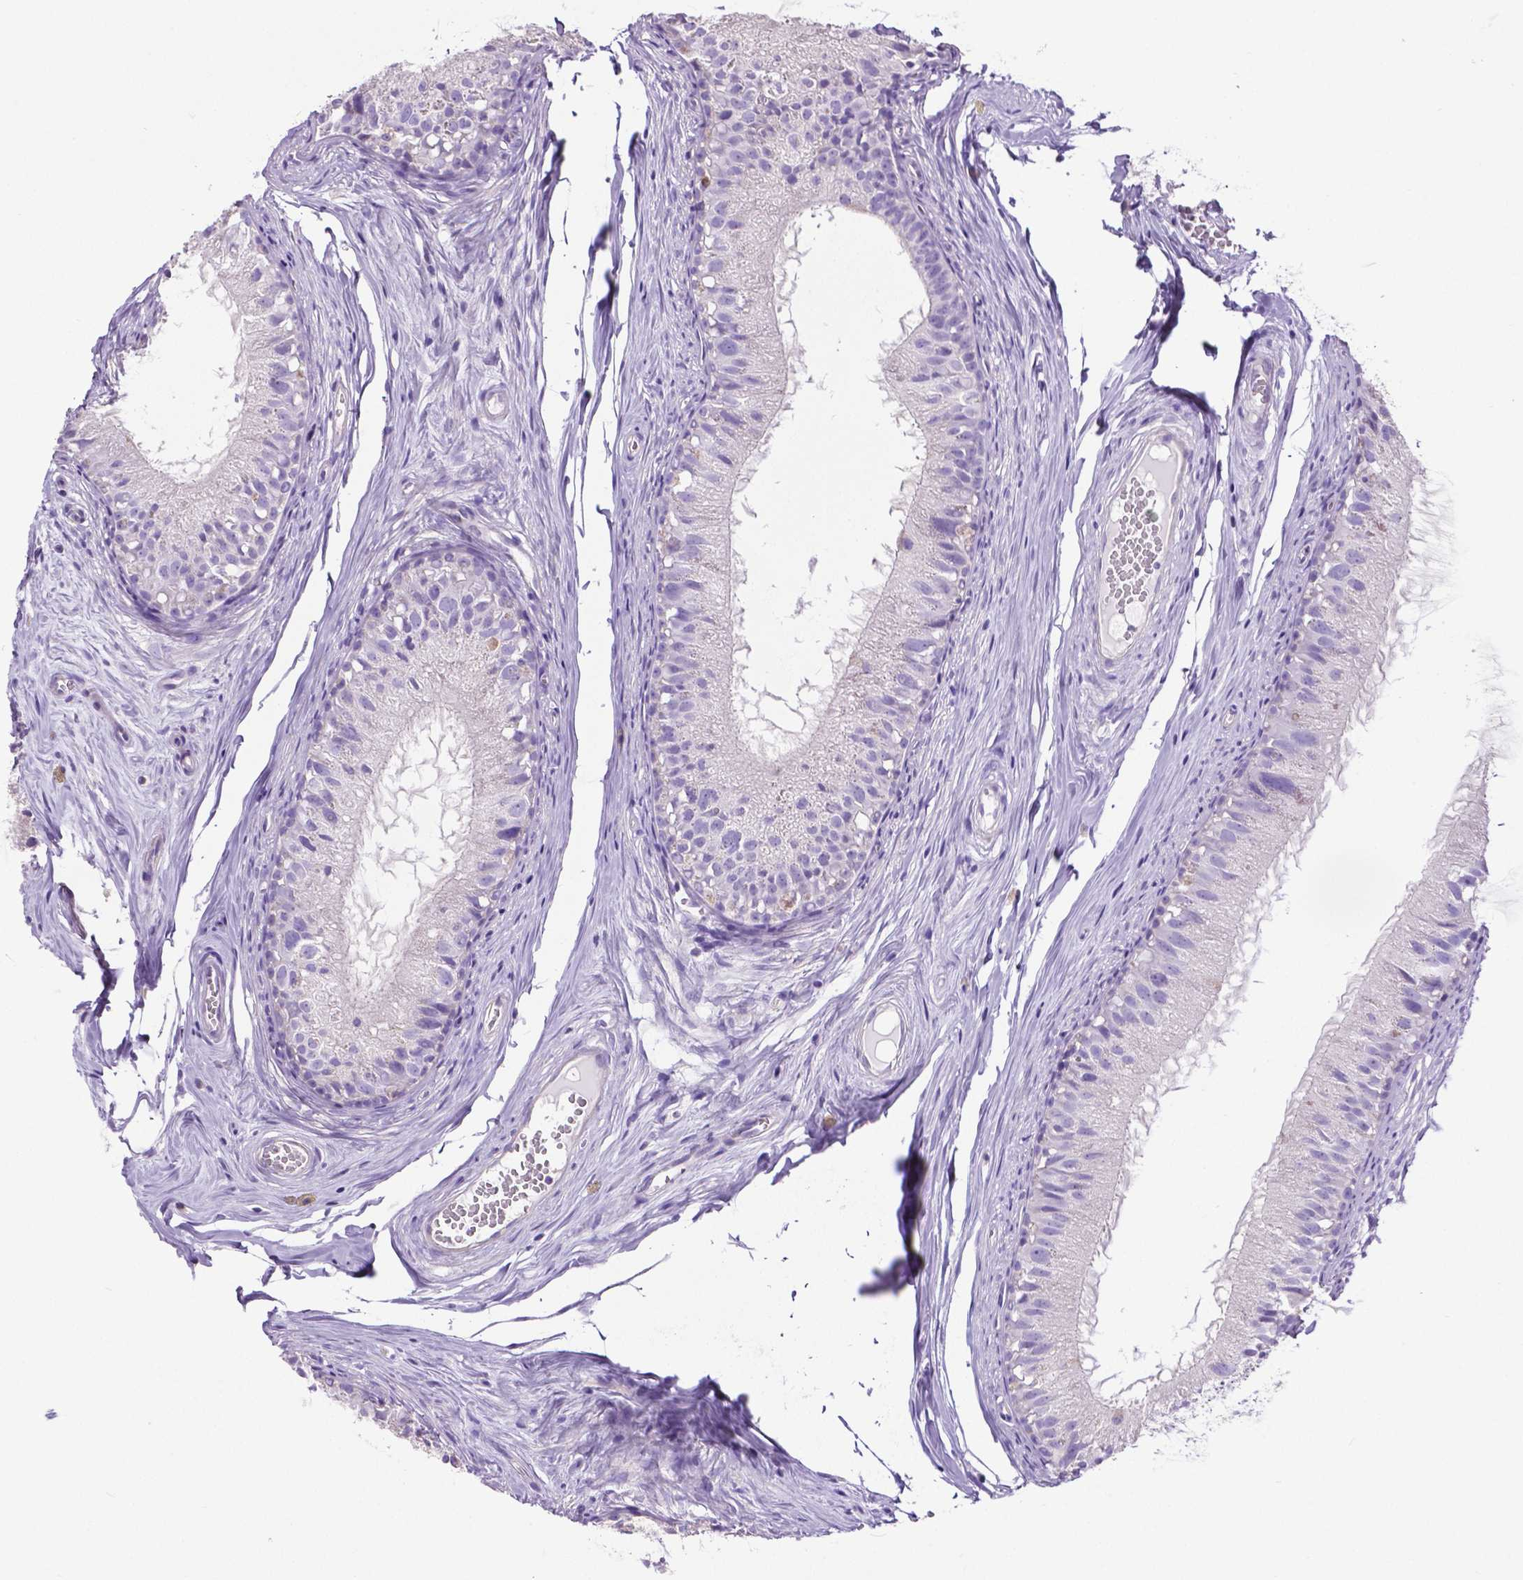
{"staining": {"intensity": "negative", "quantity": "none", "location": "none"}, "tissue": "epididymis", "cell_type": "Glandular cells", "image_type": "normal", "snomed": [{"axis": "morphology", "description": "Normal tissue, NOS"}, {"axis": "topography", "description": "Epididymis"}], "caption": "Immunohistochemistry image of benign epididymis: human epididymis stained with DAB (3,3'-diaminobenzidine) demonstrates no significant protein staining in glandular cells.", "gene": "MMP9", "patient": {"sex": "male", "age": 45}}